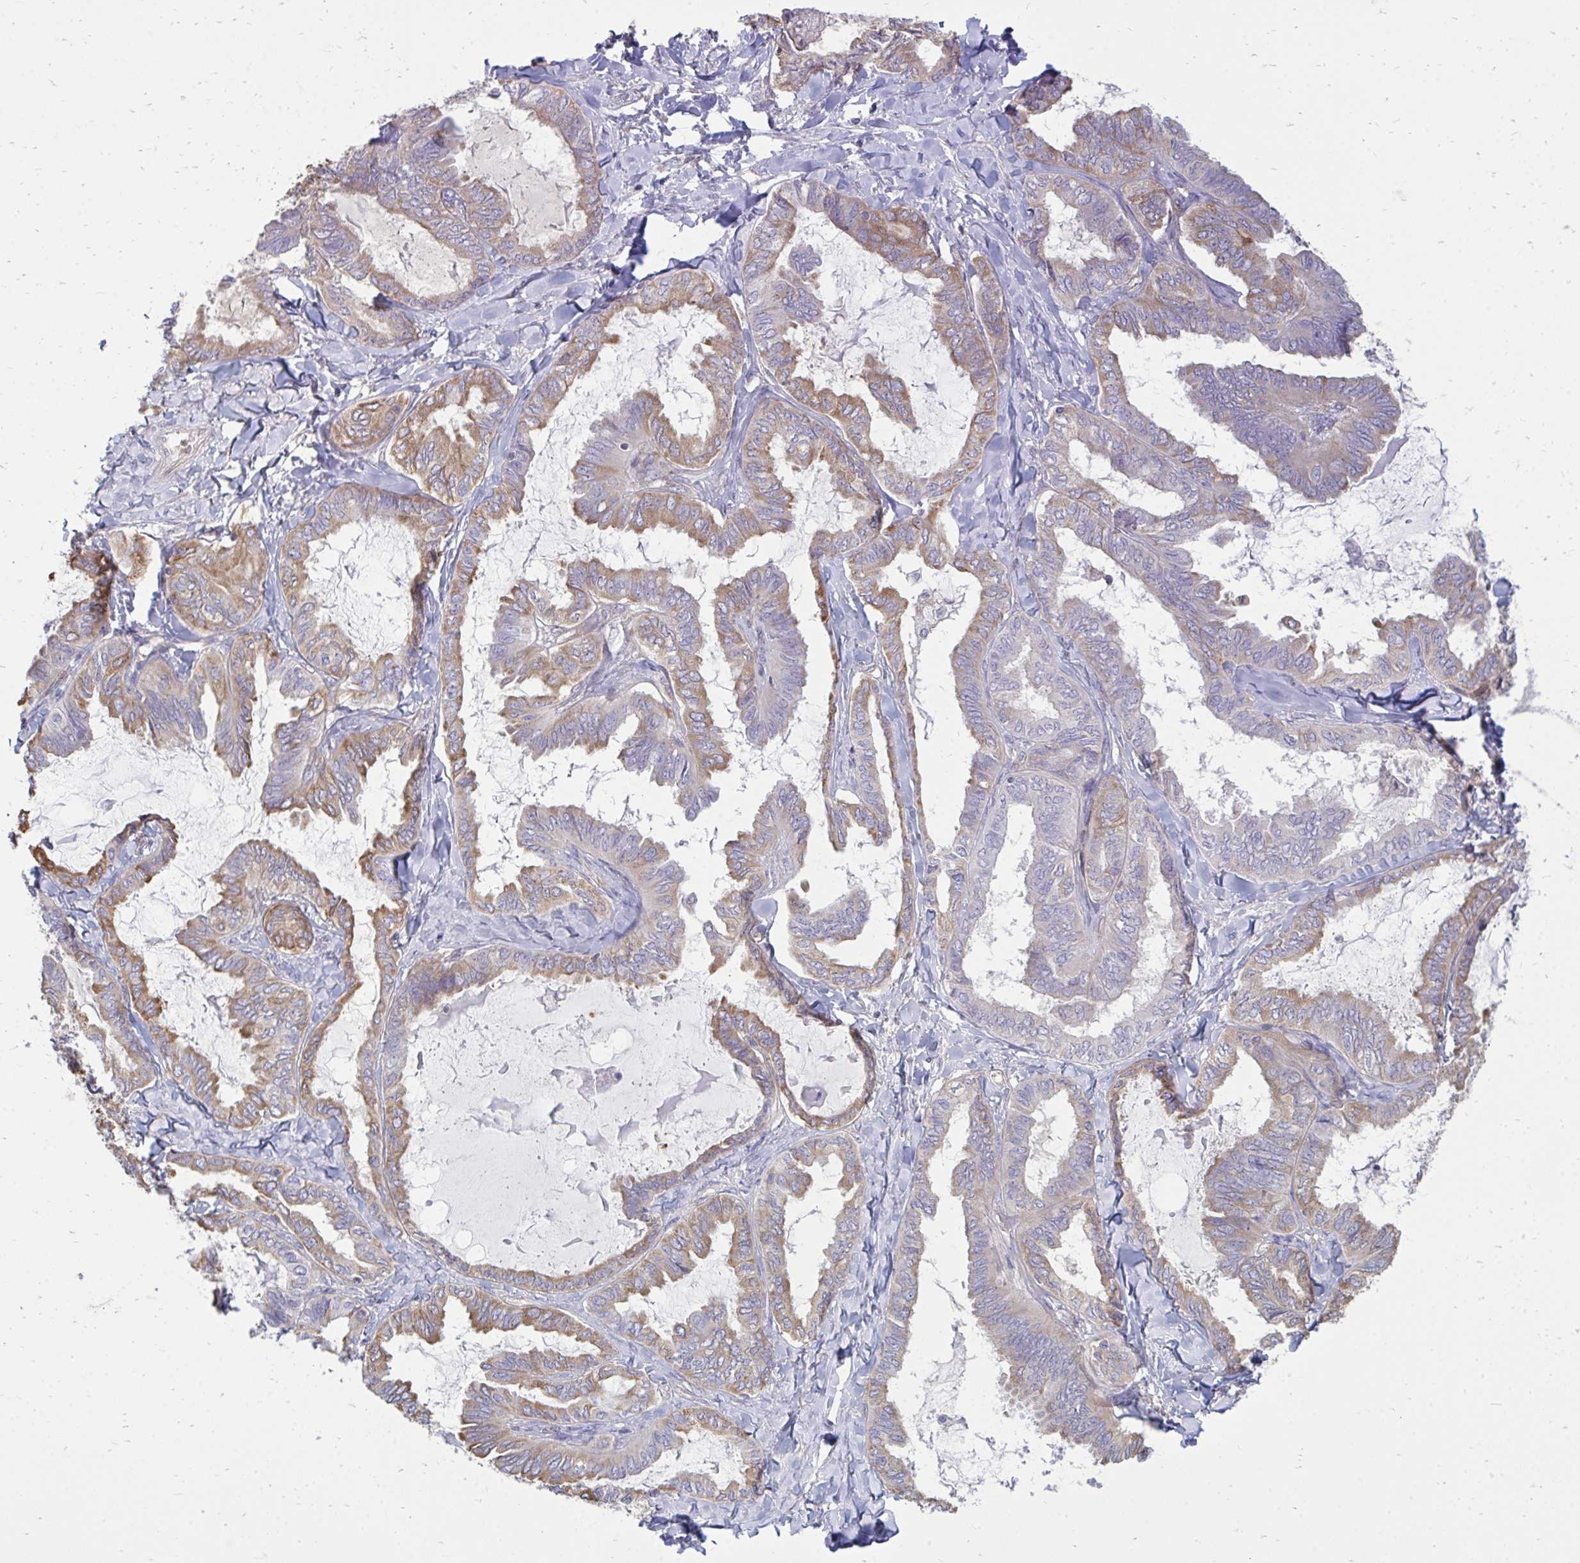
{"staining": {"intensity": "moderate", "quantity": "25%-75%", "location": "cytoplasmic/membranous"}, "tissue": "ovarian cancer", "cell_type": "Tumor cells", "image_type": "cancer", "snomed": [{"axis": "morphology", "description": "Carcinoma, endometroid"}, {"axis": "topography", "description": "Ovary"}], "caption": "Immunohistochemistry (IHC) image of neoplastic tissue: human ovarian cancer (endometroid carcinoma) stained using immunohistochemistry shows medium levels of moderate protein expression localized specifically in the cytoplasmic/membranous of tumor cells, appearing as a cytoplasmic/membranous brown color.", "gene": "ASAP1", "patient": {"sex": "female", "age": 70}}